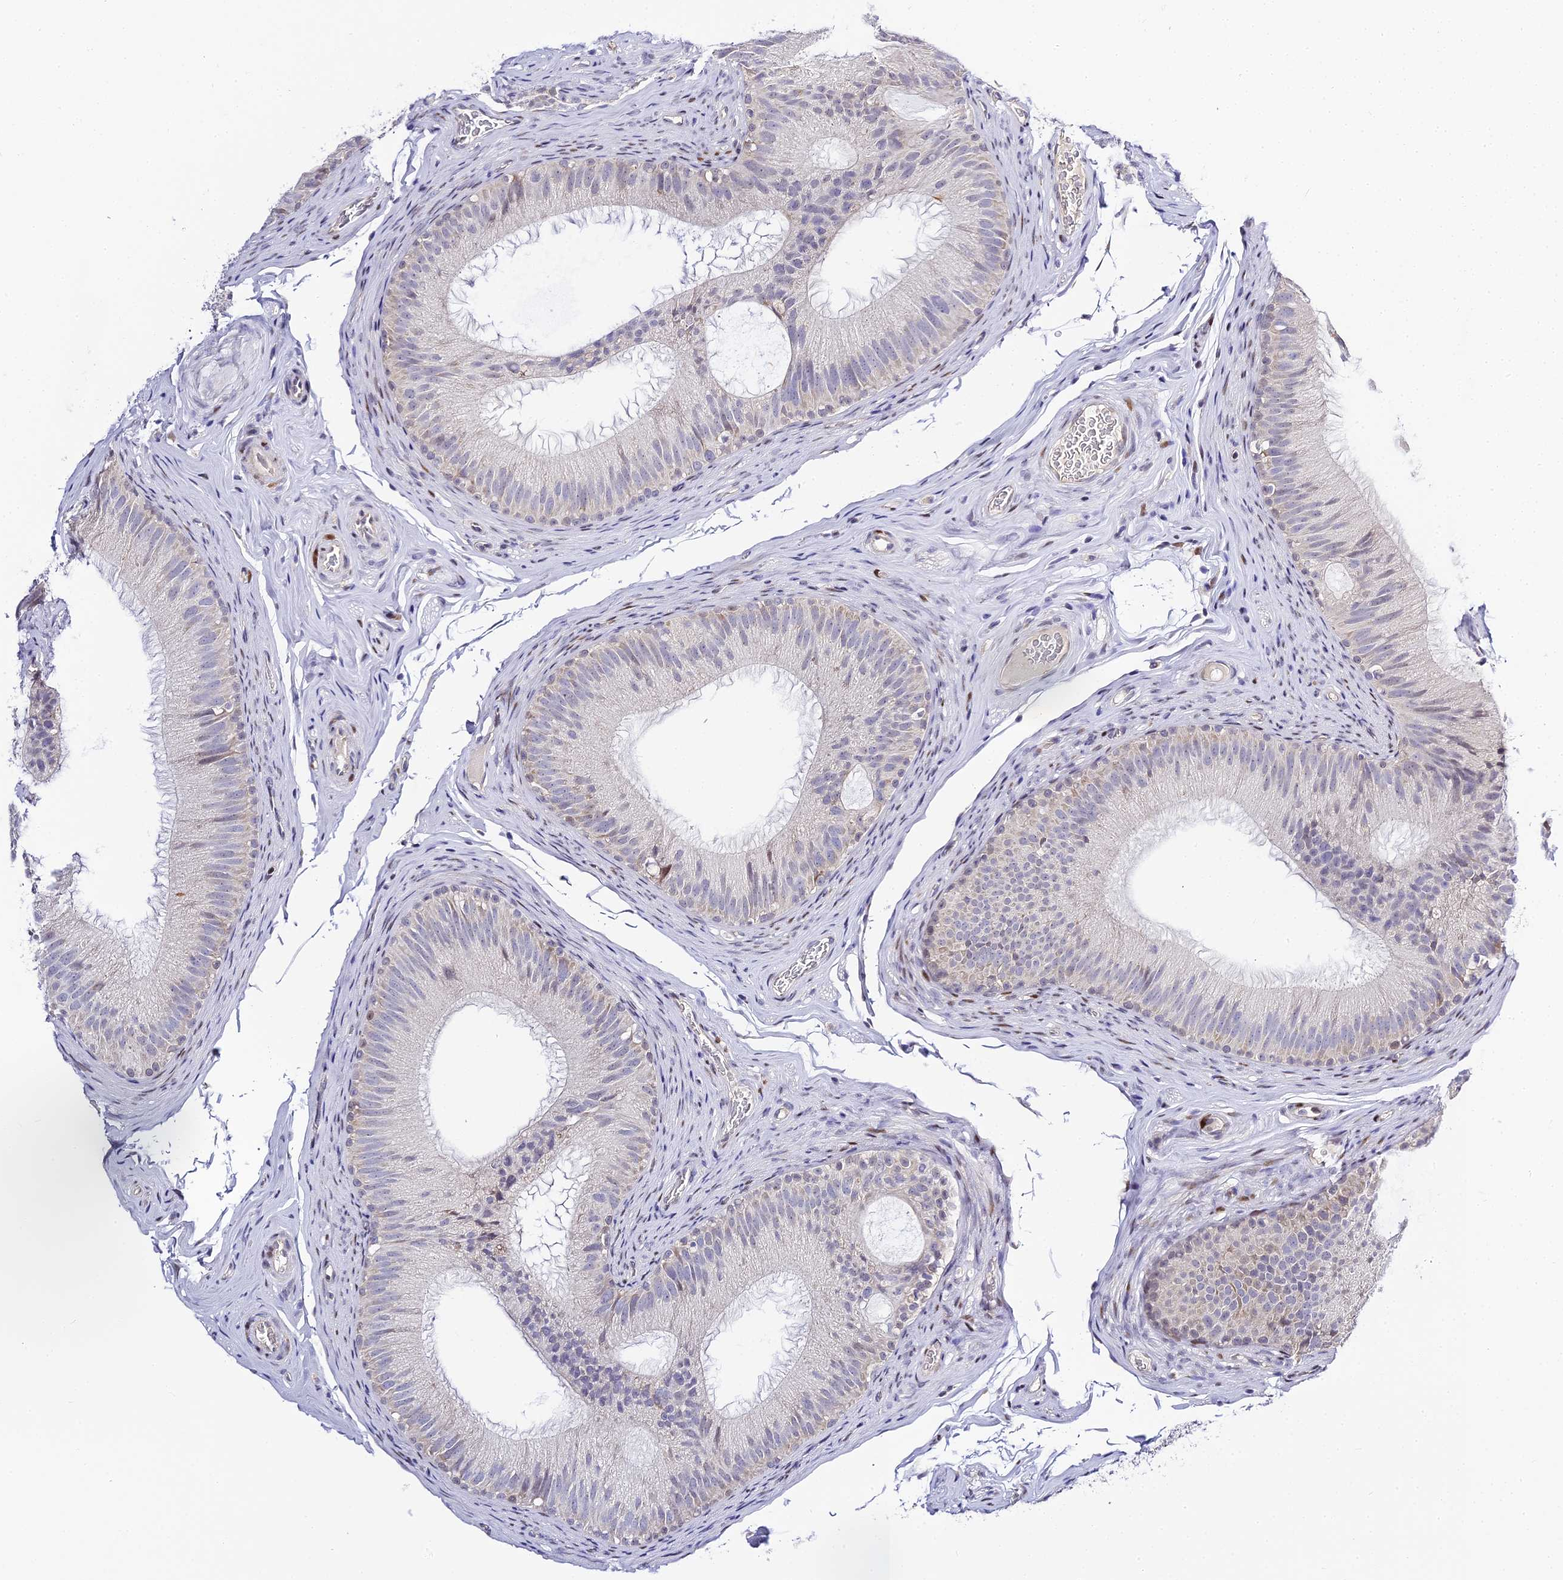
{"staining": {"intensity": "negative", "quantity": "none", "location": "none"}, "tissue": "epididymis", "cell_type": "Glandular cells", "image_type": "normal", "snomed": [{"axis": "morphology", "description": "Normal tissue, NOS"}, {"axis": "topography", "description": "Epididymis"}], "caption": "A high-resolution histopathology image shows IHC staining of benign epididymis, which shows no significant expression in glandular cells.", "gene": "SERP1", "patient": {"sex": "male", "age": 34}}